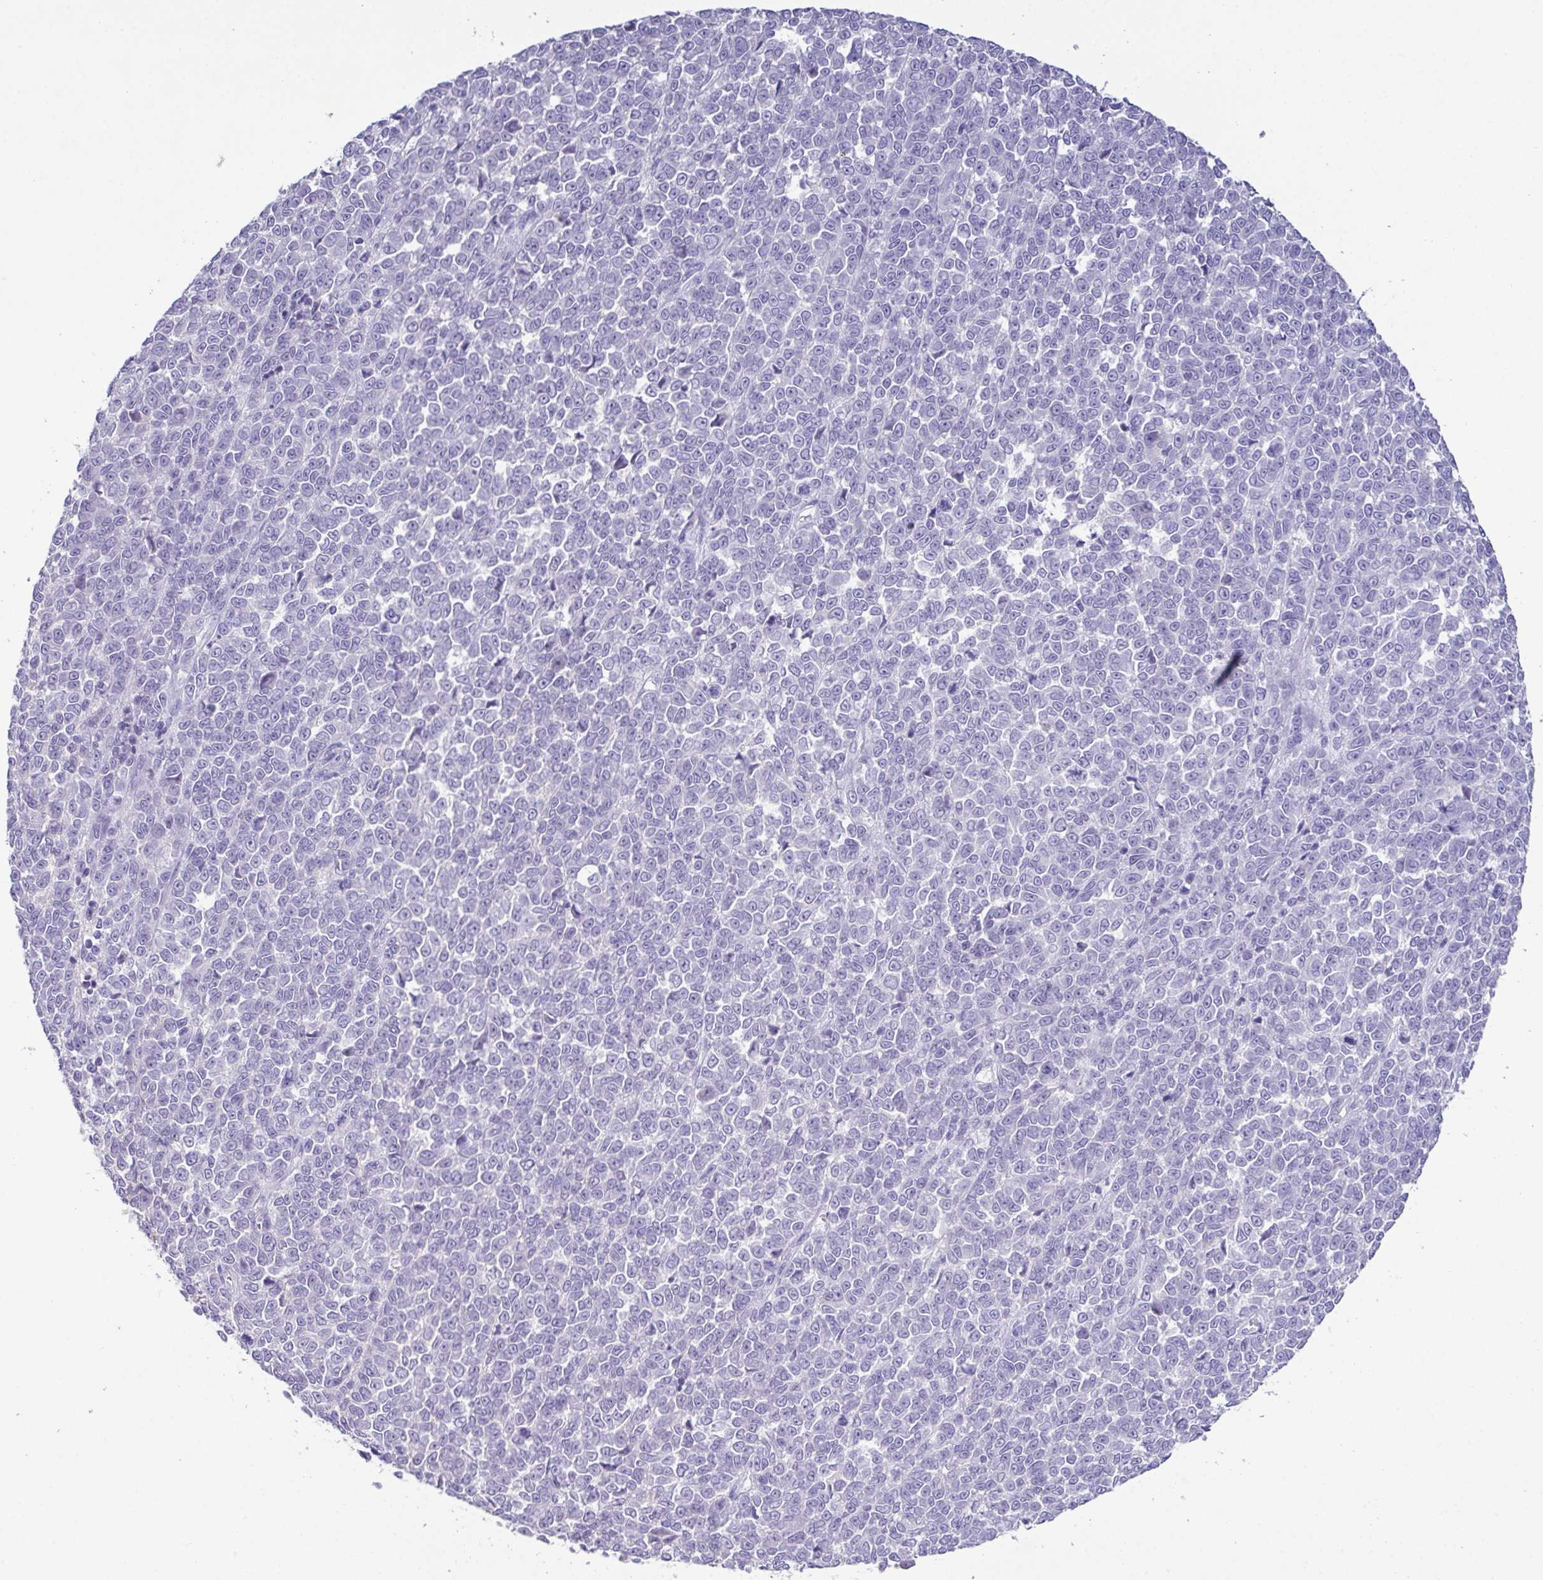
{"staining": {"intensity": "negative", "quantity": "none", "location": "none"}, "tissue": "melanoma", "cell_type": "Tumor cells", "image_type": "cancer", "snomed": [{"axis": "morphology", "description": "Malignant melanoma, NOS"}, {"axis": "topography", "description": "Skin"}], "caption": "There is no significant expression in tumor cells of melanoma. (DAB immunohistochemistry with hematoxylin counter stain).", "gene": "MARCO", "patient": {"sex": "female", "age": 95}}